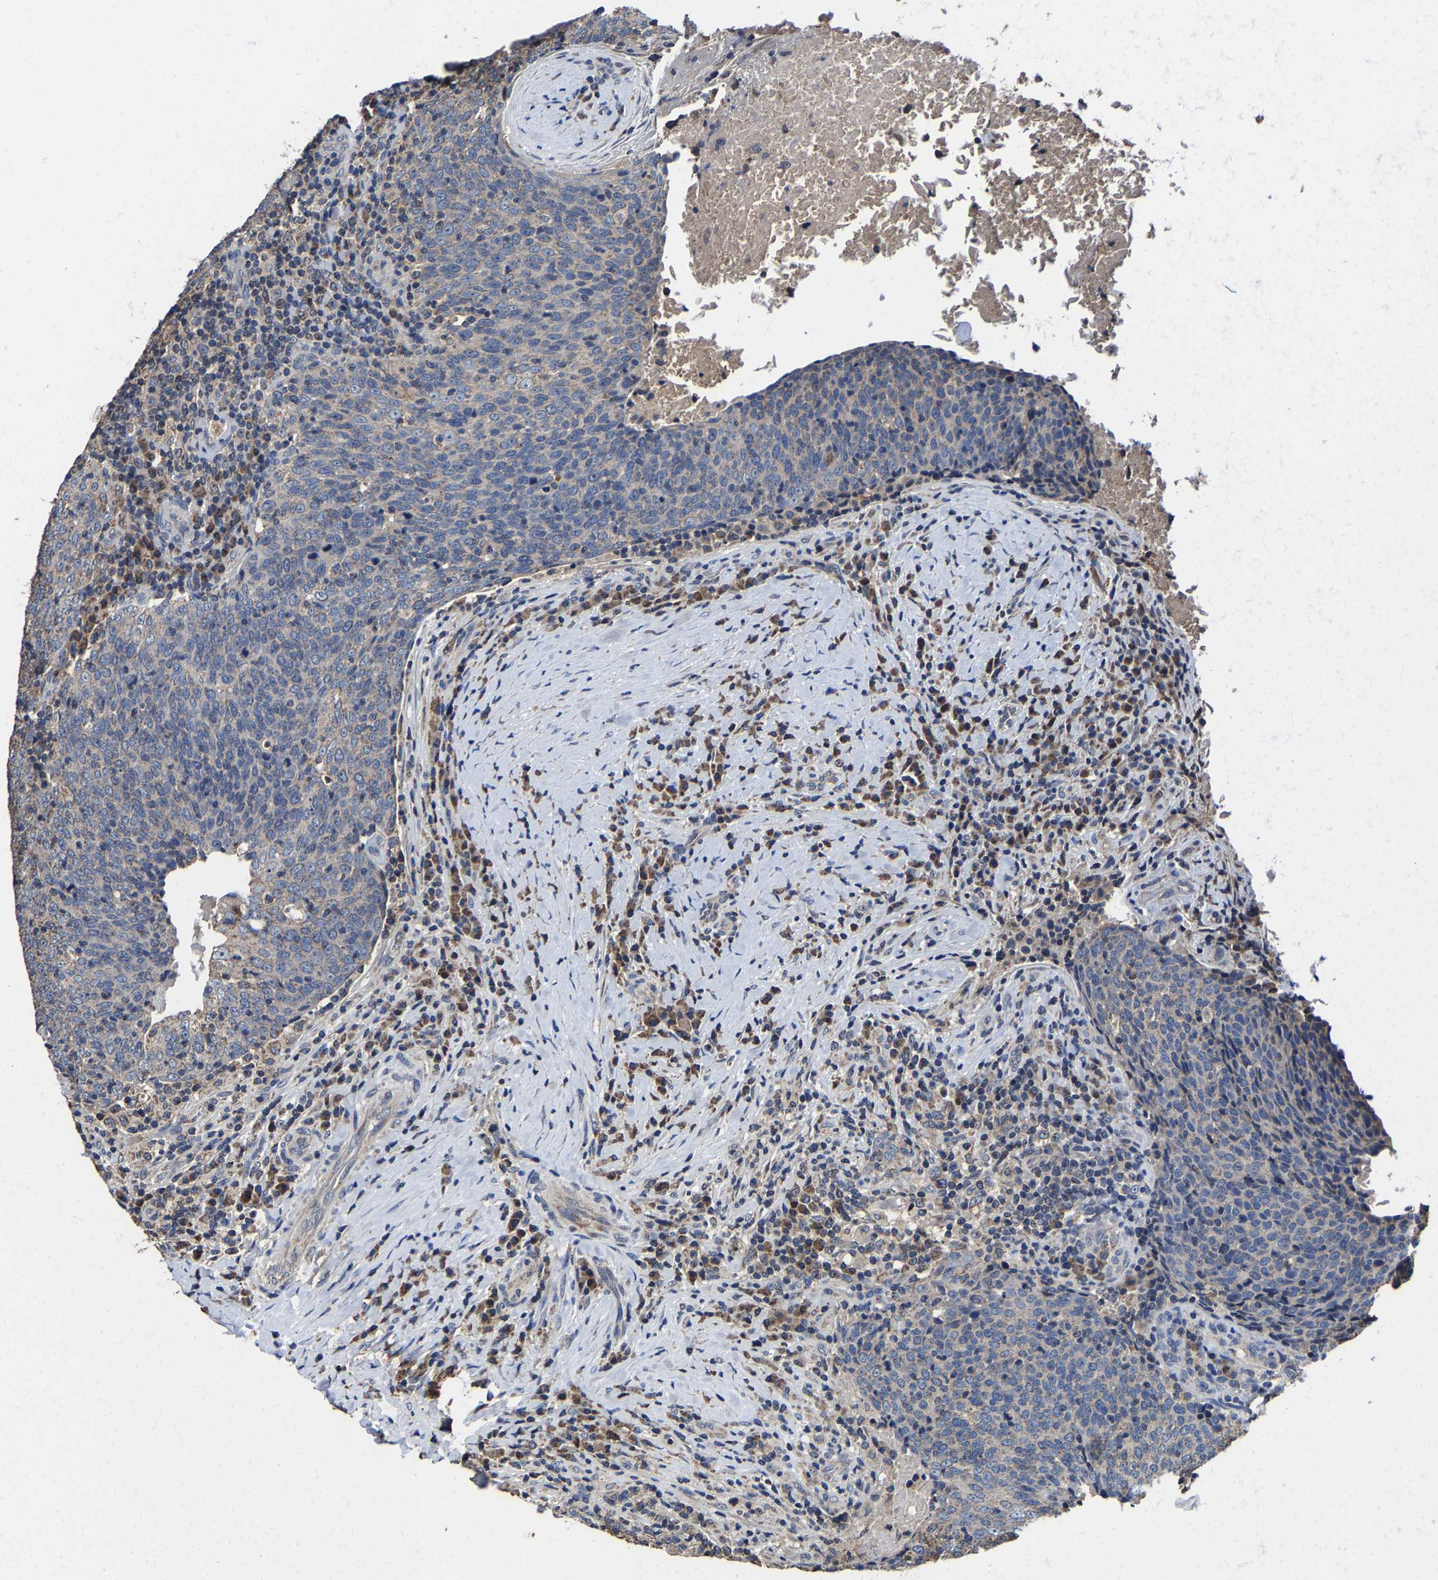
{"staining": {"intensity": "weak", "quantity": "<25%", "location": "cytoplasmic/membranous"}, "tissue": "head and neck cancer", "cell_type": "Tumor cells", "image_type": "cancer", "snomed": [{"axis": "morphology", "description": "Squamous cell carcinoma, NOS"}, {"axis": "morphology", "description": "Squamous cell carcinoma, metastatic, NOS"}, {"axis": "topography", "description": "Lymph node"}, {"axis": "topography", "description": "Head-Neck"}], "caption": "Protein analysis of head and neck cancer demonstrates no significant positivity in tumor cells.", "gene": "ZCCHC7", "patient": {"sex": "male", "age": 62}}